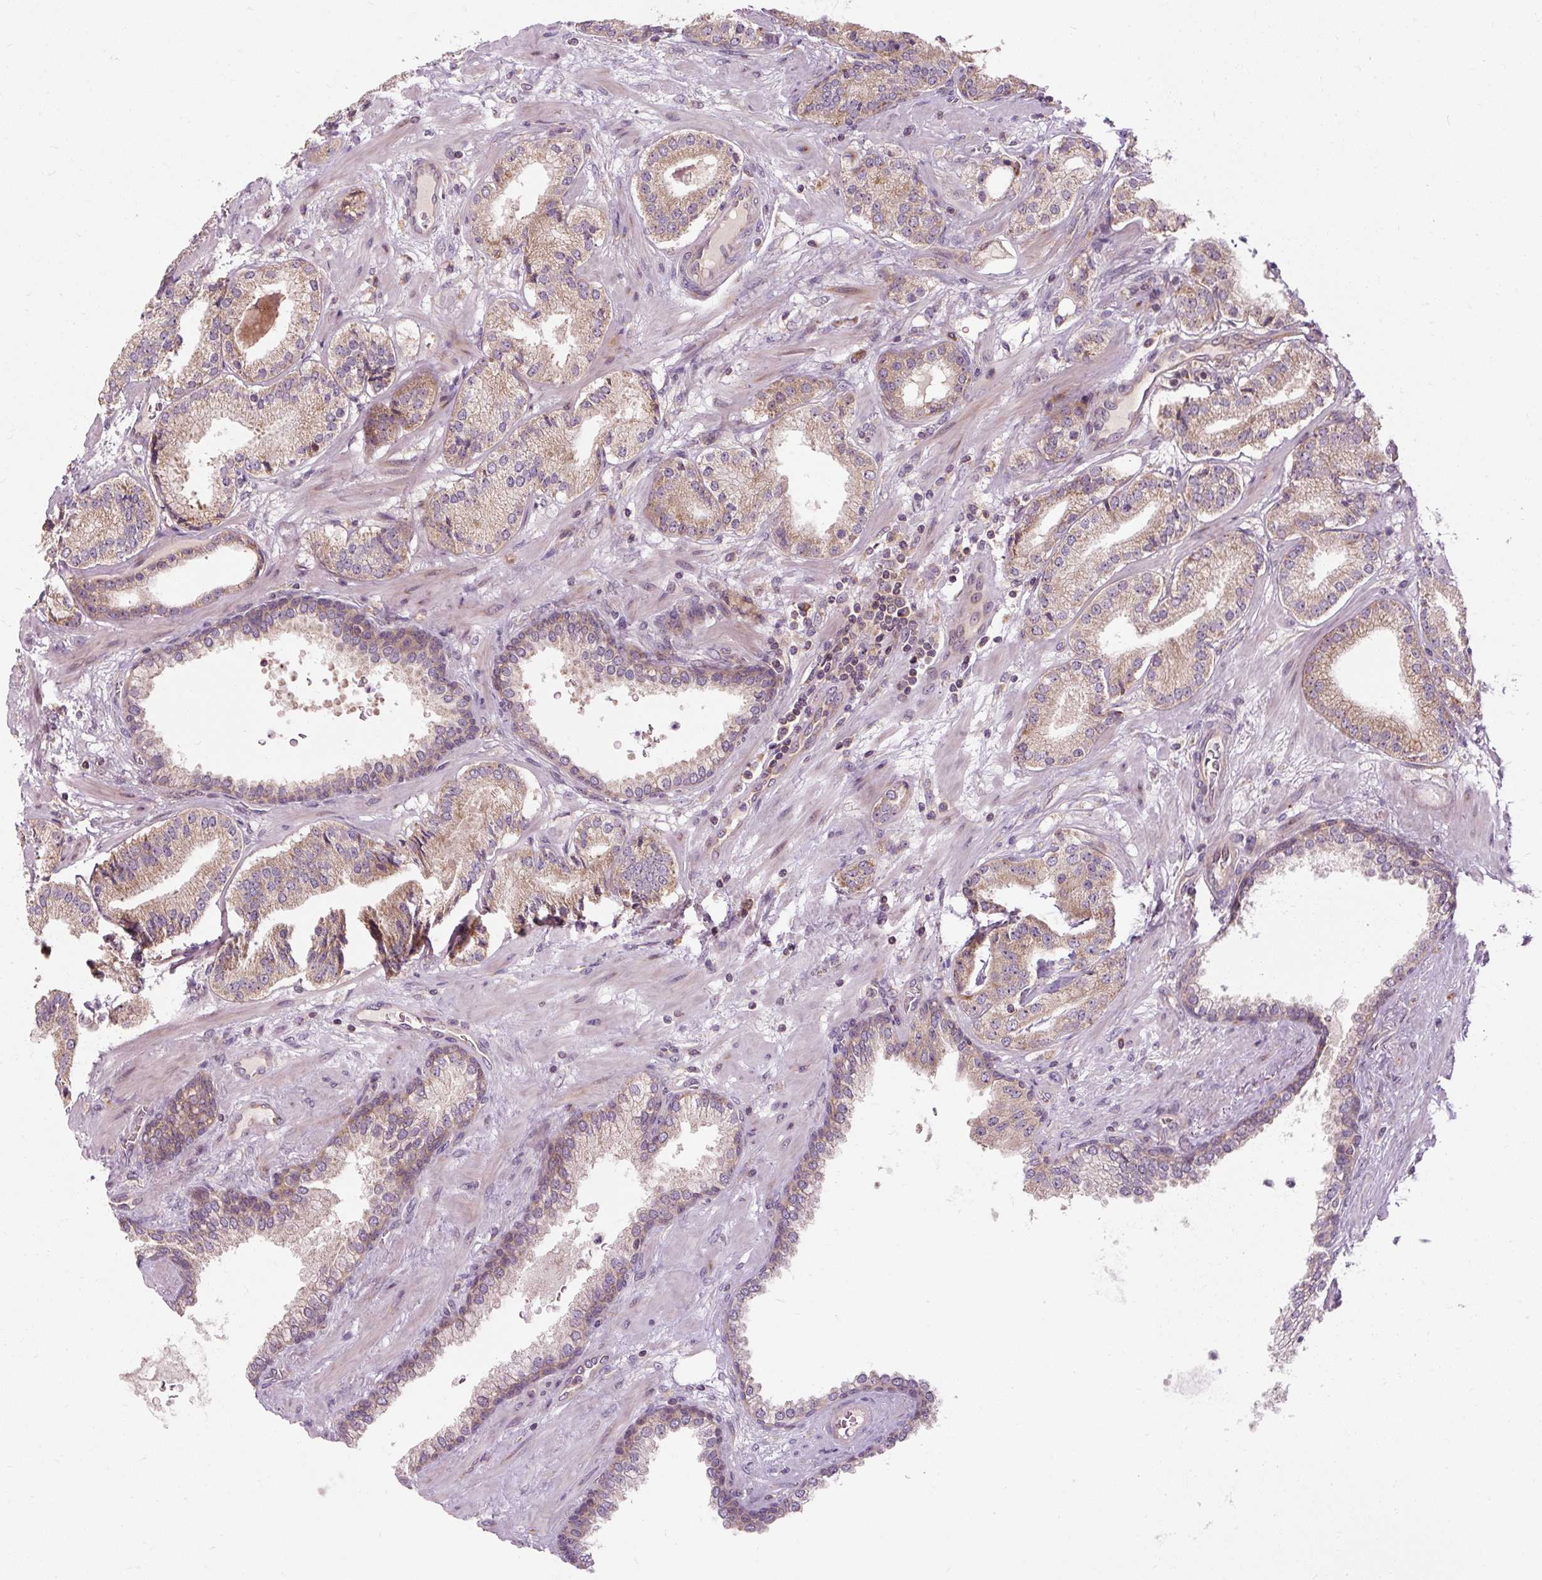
{"staining": {"intensity": "weak", "quantity": ">75%", "location": "cytoplasmic/membranous"}, "tissue": "prostate cancer", "cell_type": "Tumor cells", "image_type": "cancer", "snomed": [{"axis": "morphology", "description": "Adenocarcinoma, High grade"}, {"axis": "topography", "description": "Prostate"}], "caption": "Protein staining displays weak cytoplasmic/membranous expression in about >75% of tumor cells in high-grade adenocarcinoma (prostate).", "gene": "PRSS48", "patient": {"sex": "male", "age": 63}}